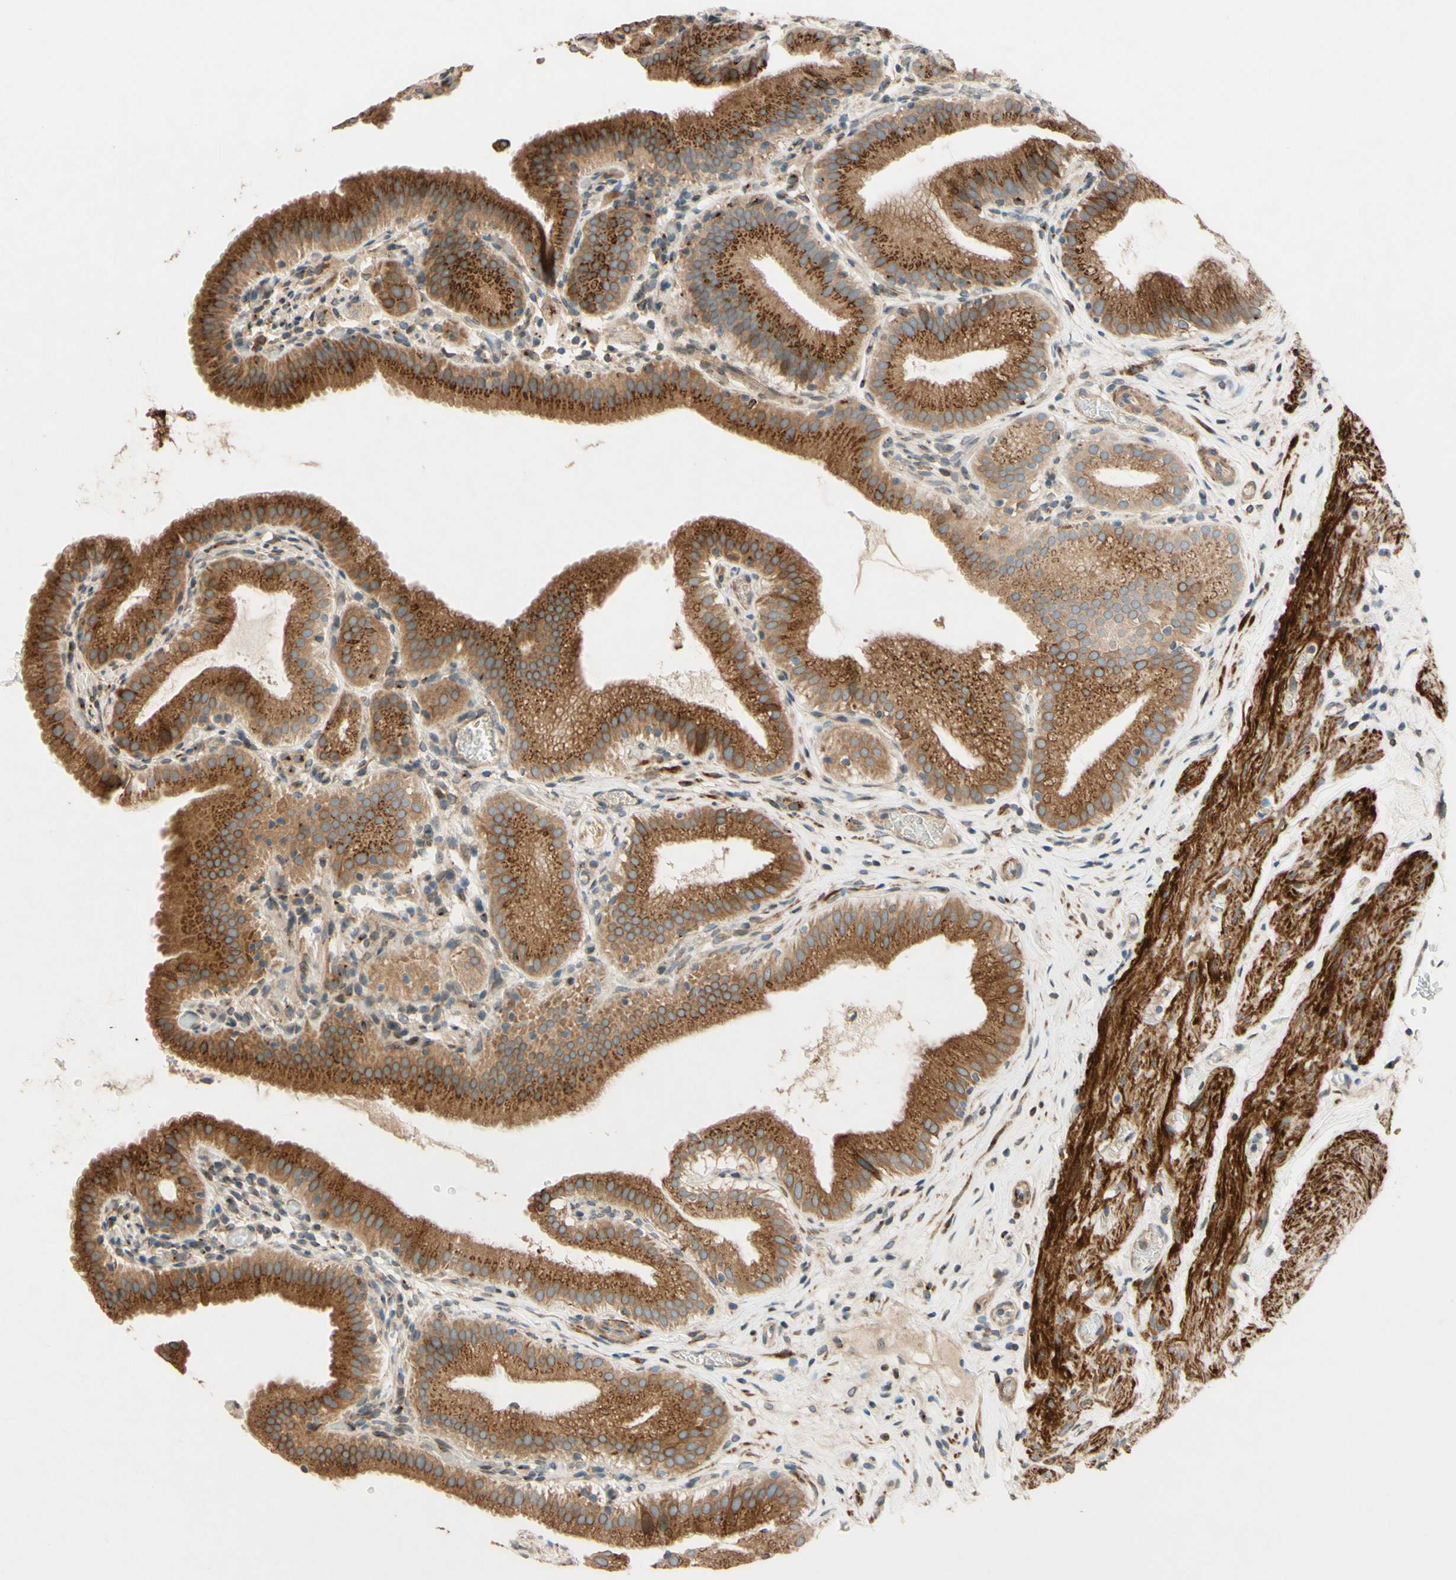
{"staining": {"intensity": "strong", "quantity": ">75%", "location": "cytoplasmic/membranous"}, "tissue": "gallbladder", "cell_type": "Glandular cells", "image_type": "normal", "snomed": [{"axis": "morphology", "description": "Normal tissue, NOS"}, {"axis": "topography", "description": "Gallbladder"}], "caption": "Protein staining displays strong cytoplasmic/membranous positivity in about >75% of glandular cells in normal gallbladder. The protein of interest is stained brown, and the nuclei are stained in blue (DAB IHC with brightfield microscopy, high magnification).", "gene": "PTPRU", "patient": {"sex": "male", "age": 54}}